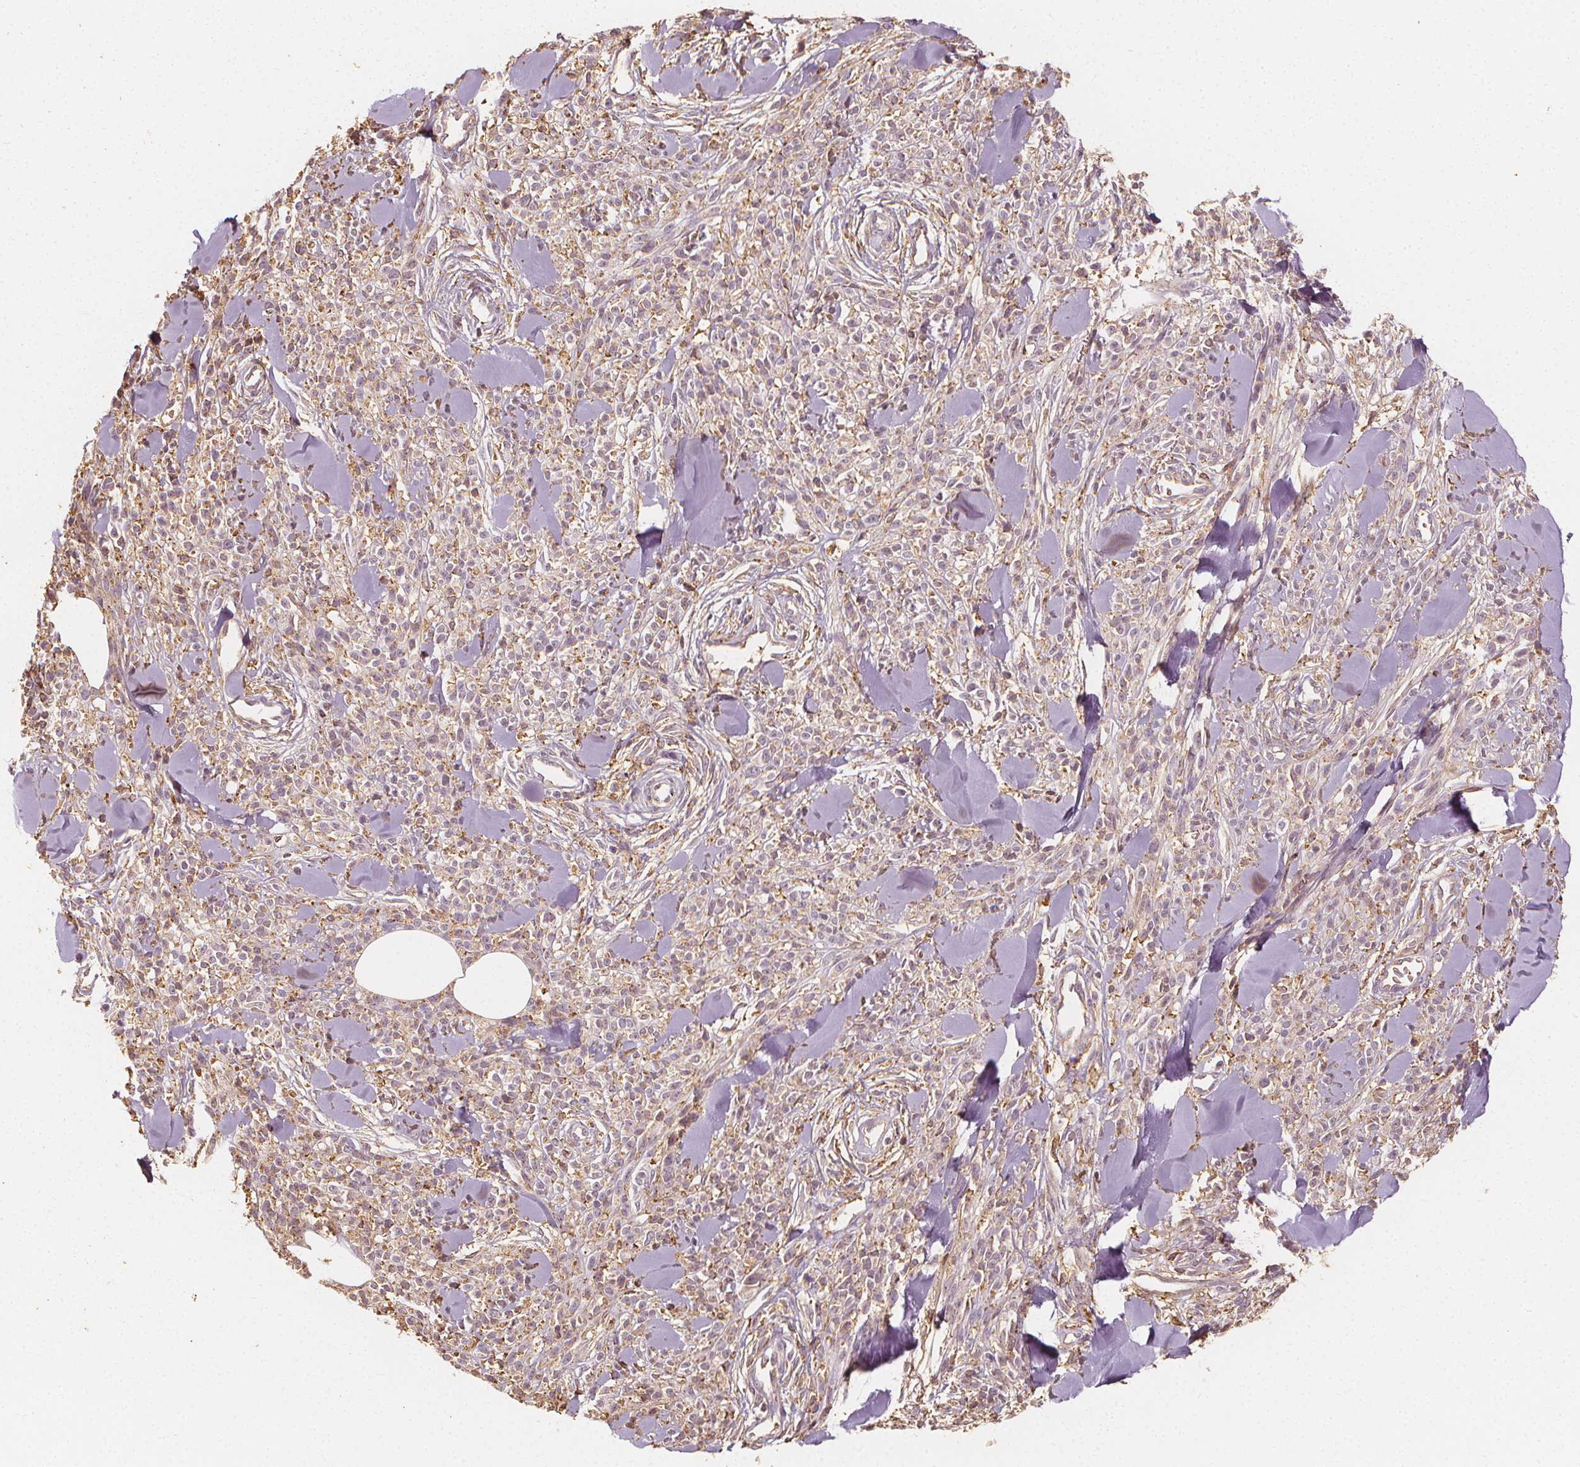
{"staining": {"intensity": "weak", "quantity": "25%-75%", "location": "cytoplasmic/membranous"}, "tissue": "melanoma", "cell_type": "Tumor cells", "image_type": "cancer", "snomed": [{"axis": "morphology", "description": "Malignant melanoma, NOS"}, {"axis": "topography", "description": "Skin"}, {"axis": "topography", "description": "Skin of trunk"}], "caption": "This is a photomicrograph of IHC staining of melanoma, which shows weak positivity in the cytoplasmic/membranous of tumor cells.", "gene": "ARHGAP26", "patient": {"sex": "male", "age": 74}}